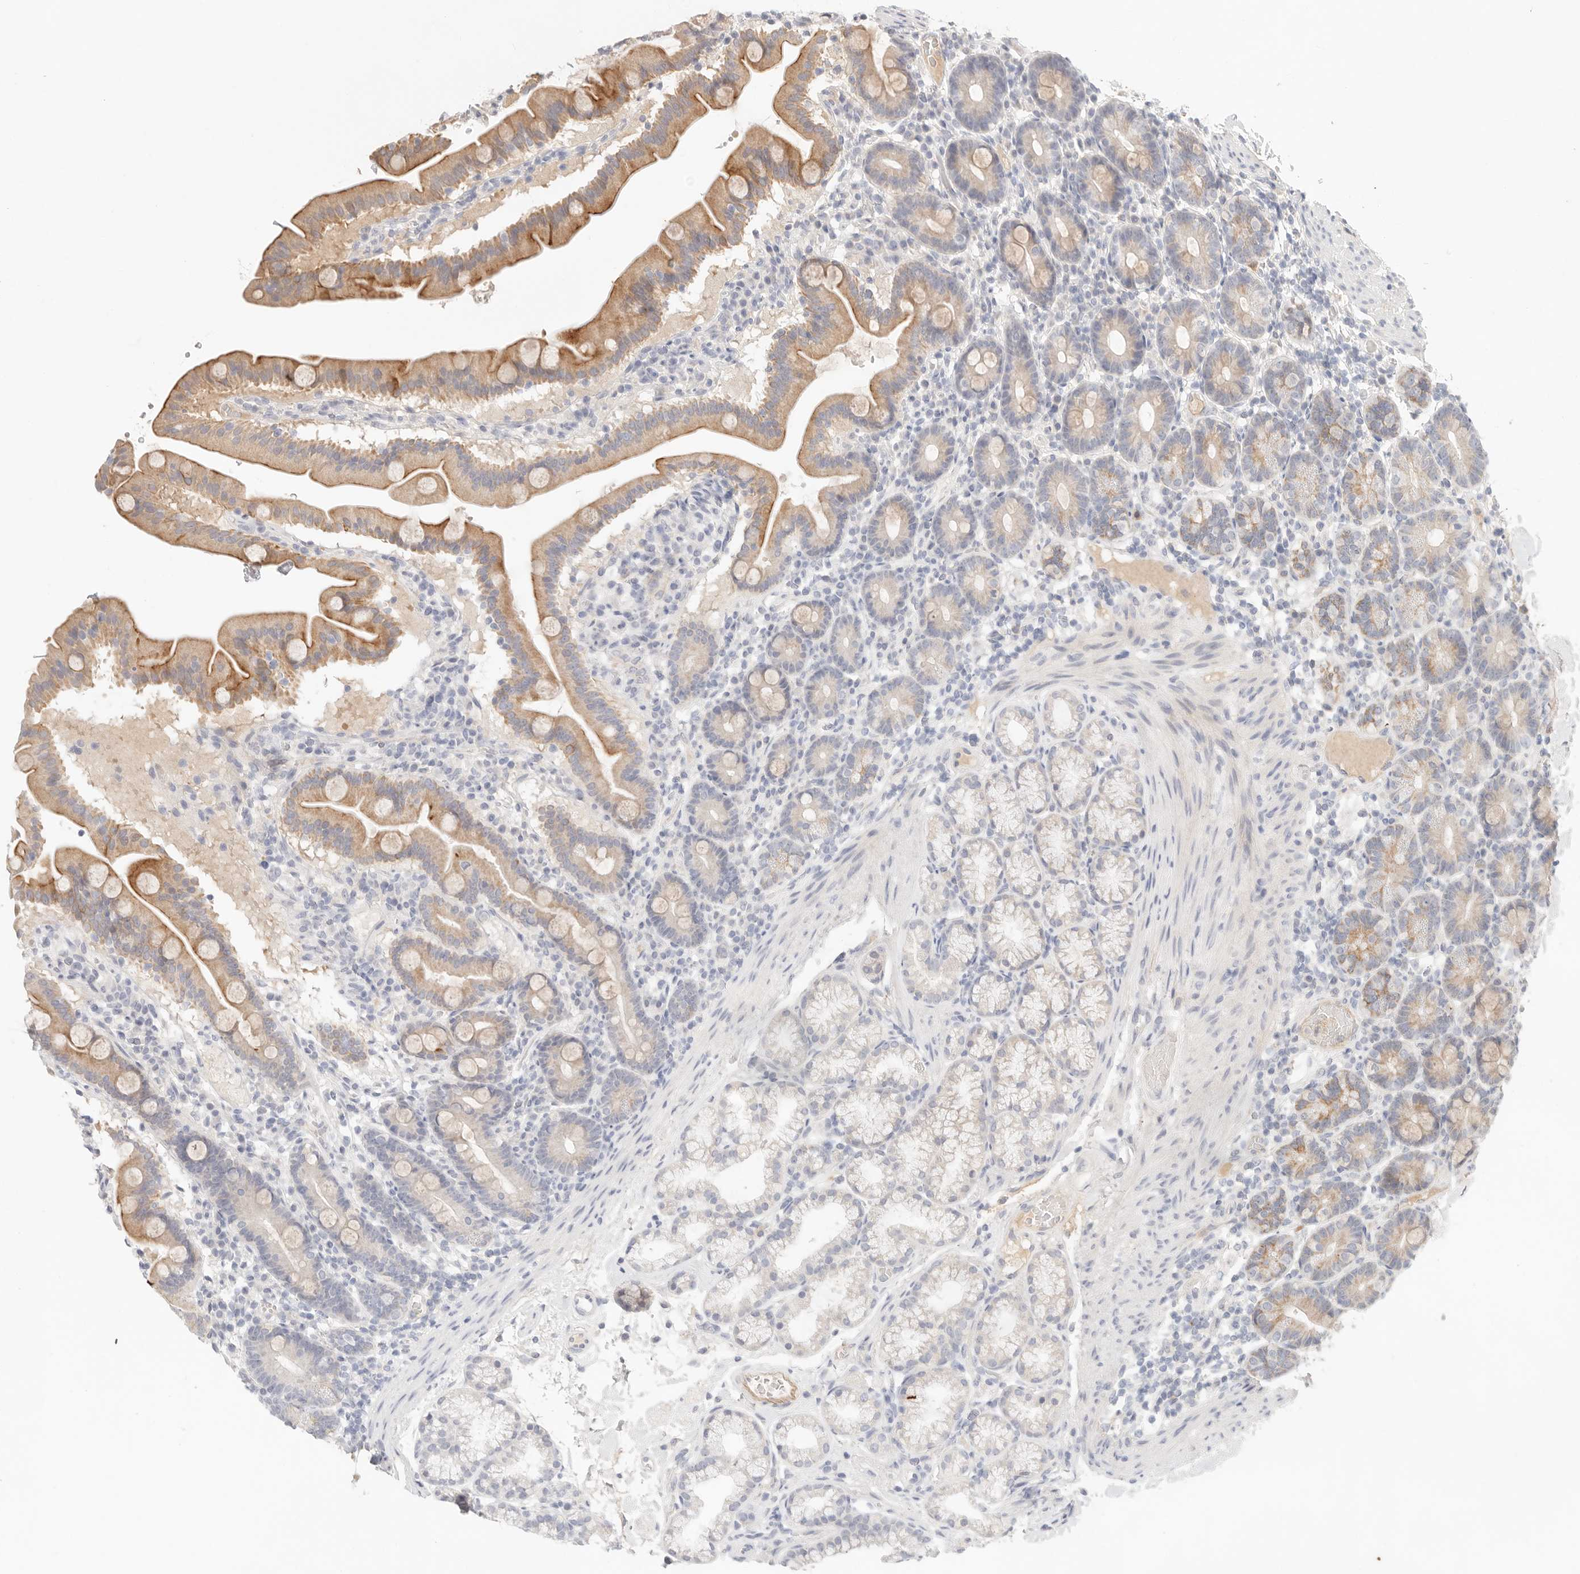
{"staining": {"intensity": "moderate", "quantity": "25%-75%", "location": "cytoplasmic/membranous"}, "tissue": "duodenum", "cell_type": "Glandular cells", "image_type": "normal", "snomed": [{"axis": "morphology", "description": "Normal tissue, NOS"}, {"axis": "topography", "description": "Duodenum"}], "caption": "This photomicrograph reveals immunohistochemistry staining of normal human duodenum, with medium moderate cytoplasmic/membranous staining in approximately 25%-75% of glandular cells.", "gene": "SPHK1", "patient": {"sex": "male", "age": 54}}